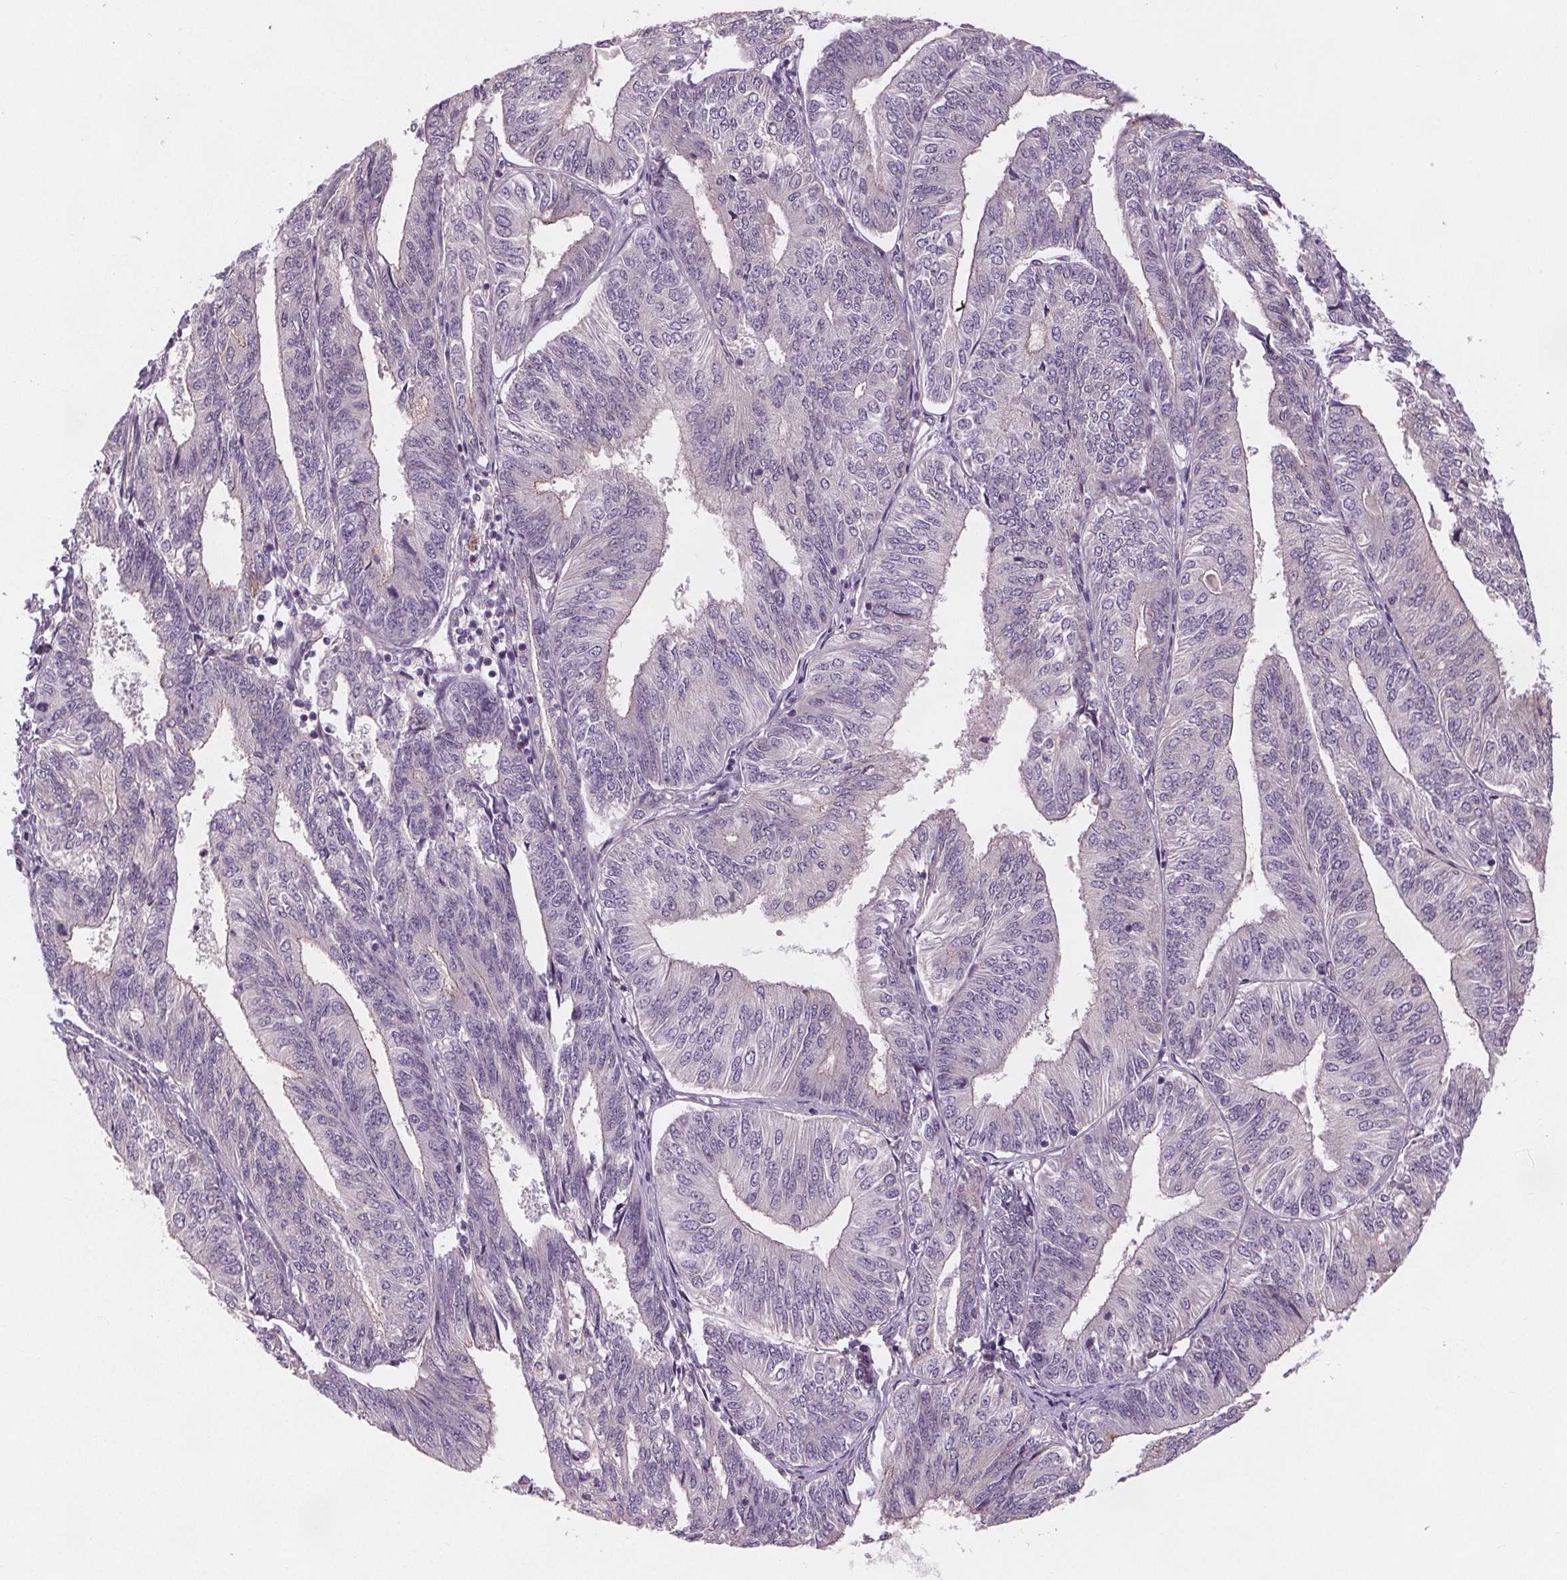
{"staining": {"intensity": "negative", "quantity": "none", "location": "none"}, "tissue": "endometrial cancer", "cell_type": "Tumor cells", "image_type": "cancer", "snomed": [{"axis": "morphology", "description": "Adenocarcinoma, NOS"}, {"axis": "topography", "description": "Endometrium"}], "caption": "Immunohistochemistry image of neoplastic tissue: endometrial cancer stained with DAB (3,3'-diaminobenzidine) shows no significant protein expression in tumor cells.", "gene": "VNN1", "patient": {"sex": "female", "age": 58}}